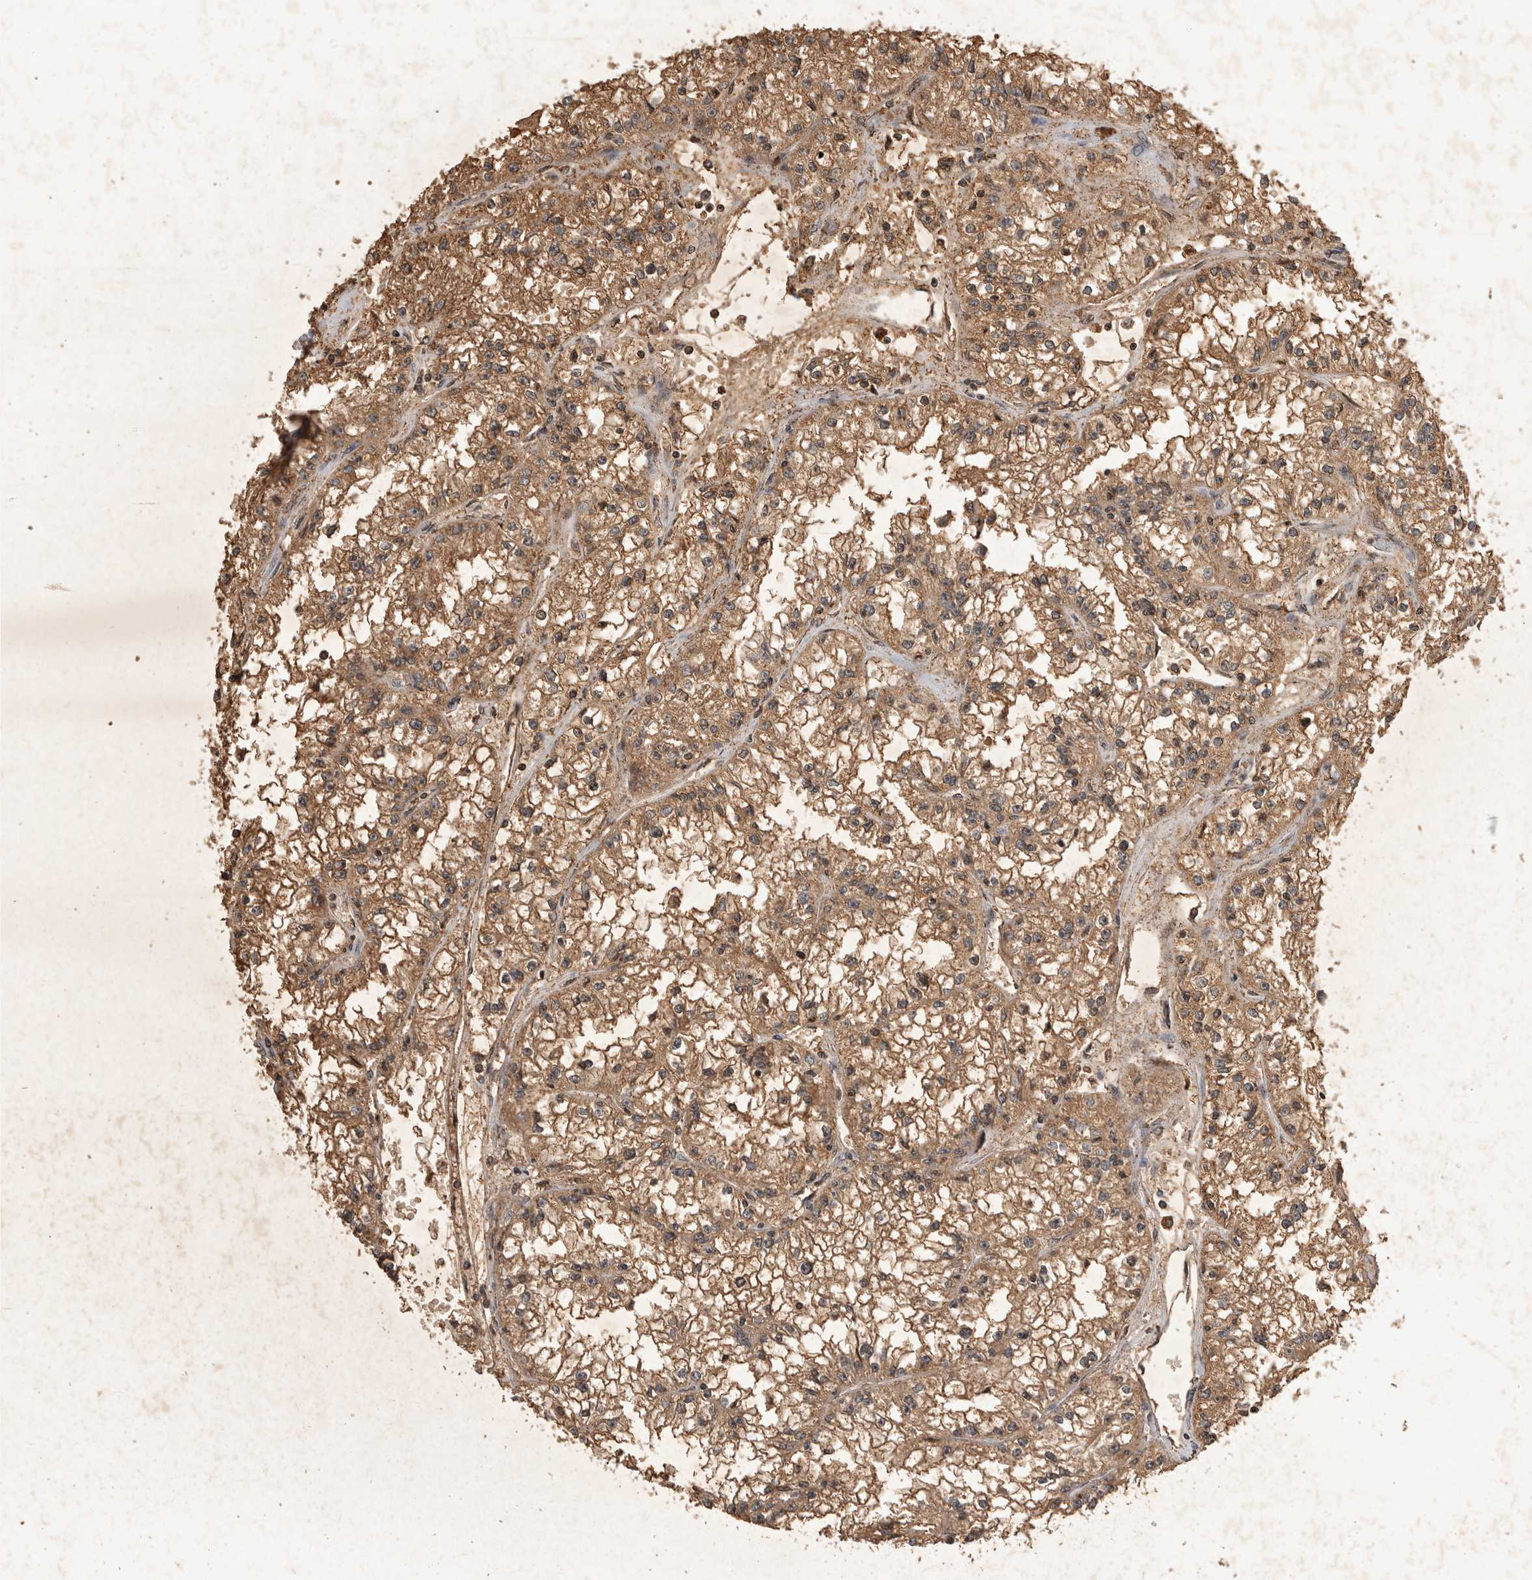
{"staining": {"intensity": "moderate", "quantity": ">75%", "location": "cytoplasmic/membranous"}, "tissue": "renal cancer", "cell_type": "Tumor cells", "image_type": "cancer", "snomed": [{"axis": "morphology", "description": "Adenocarcinoma, NOS"}, {"axis": "topography", "description": "Kidney"}], "caption": "The immunohistochemical stain labels moderate cytoplasmic/membranous staining in tumor cells of renal cancer (adenocarcinoma) tissue.", "gene": "HRK", "patient": {"sex": "male", "age": 56}}